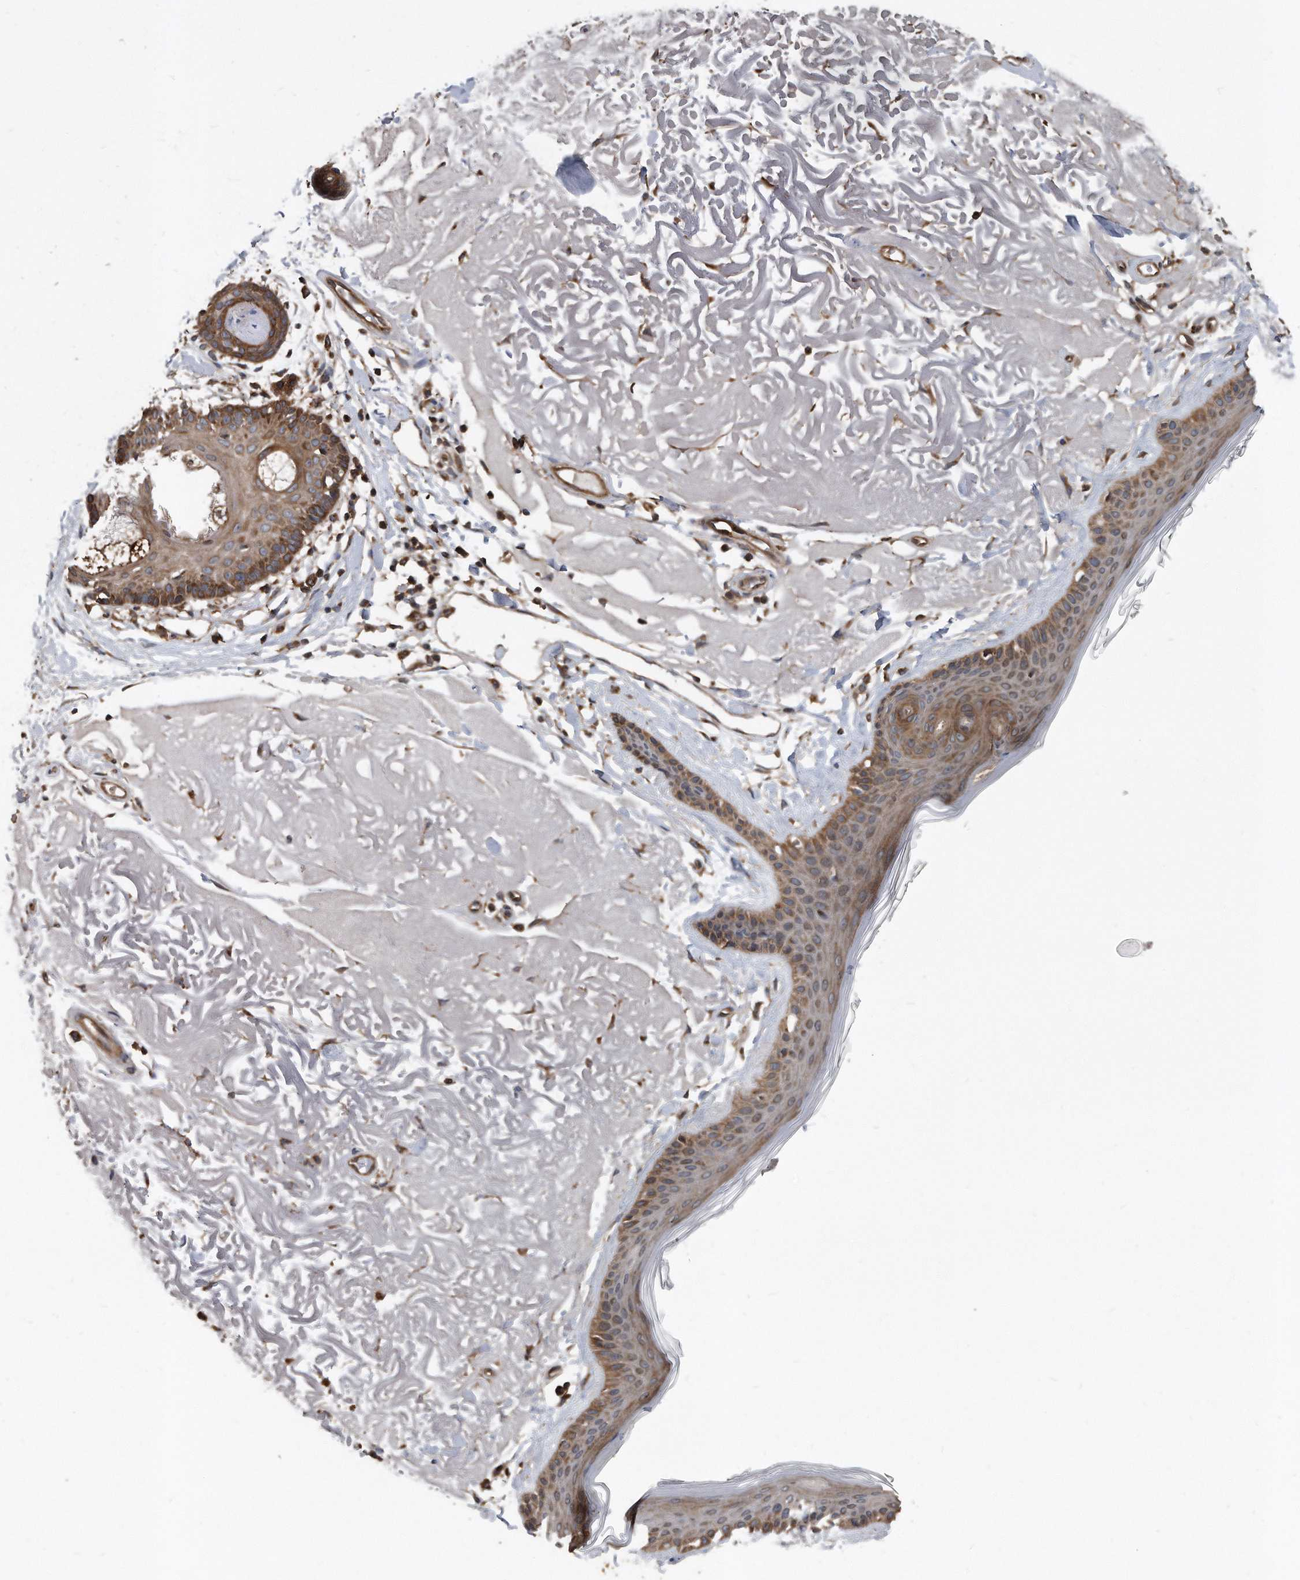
{"staining": {"intensity": "moderate", "quantity": ">75%", "location": "cytoplasmic/membranous"}, "tissue": "skin", "cell_type": "Fibroblasts", "image_type": "normal", "snomed": [{"axis": "morphology", "description": "Normal tissue, NOS"}, {"axis": "topography", "description": "Skin"}, {"axis": "topography", "description": "Skeletal muscle"}], "caption": "Moderate cytoplasmic/membranous protein expression is present in about >75% of fibroblasts in skin. Immunohistochemistry stains the protein in brown and the nuclei are stained blue.", "gene": "FAM136A", "patient": {"sex": "male", "age": 83}}